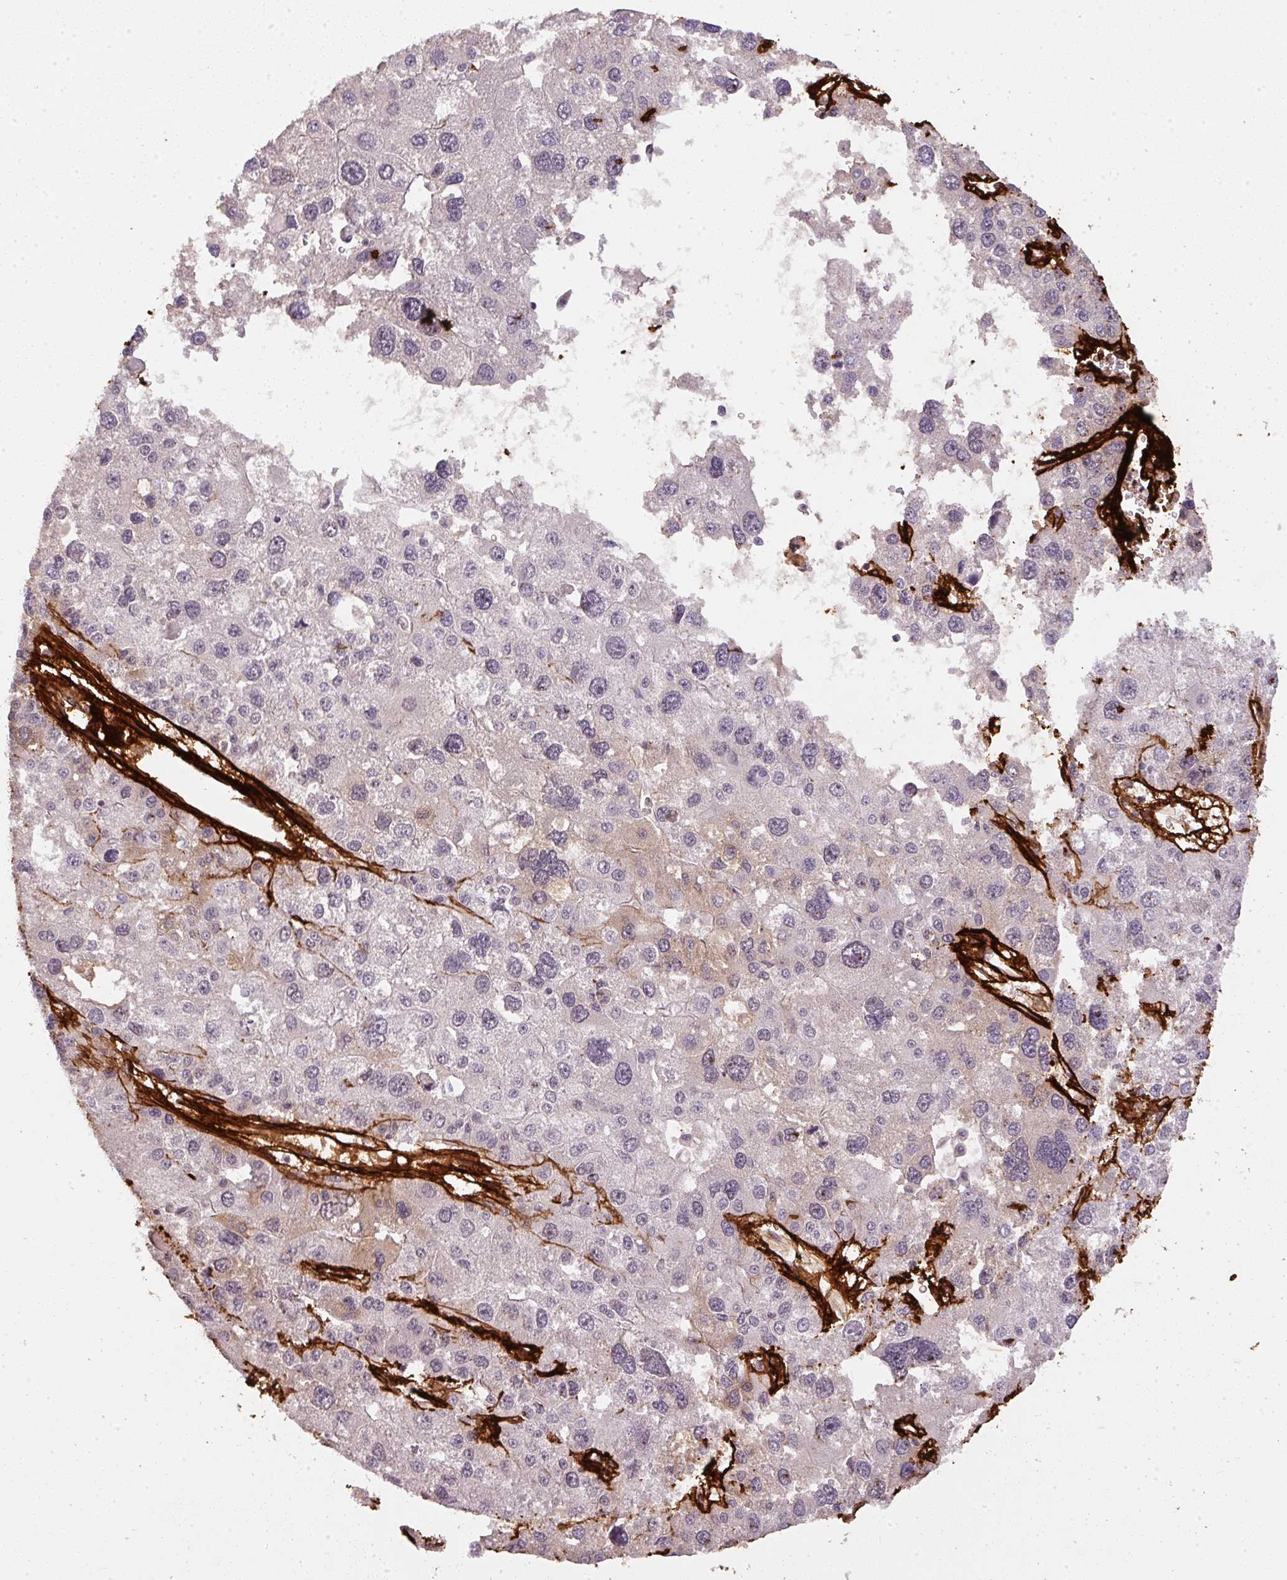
{"staining": {"intensity": "negative", "quantity": "none", "location": "none"}, "tissue": "liver cancer", "cell_type": "Tumor cells", "image_type": "cancer", "snomed": [{"axis": "morphology", "description": "Carcinoma, Hepatocellular, NOS"}, {"axis": "topography", "description": "Liver"}], "caption": "DAB (3,3'-diaminobenzidine) immunohistochemical staining of liver cancer (hepatocellular carcinoma) displays no significant expression in tumor cells.", "gene": "COL3A1", "patient": {"sex": "male", "age": 73}}